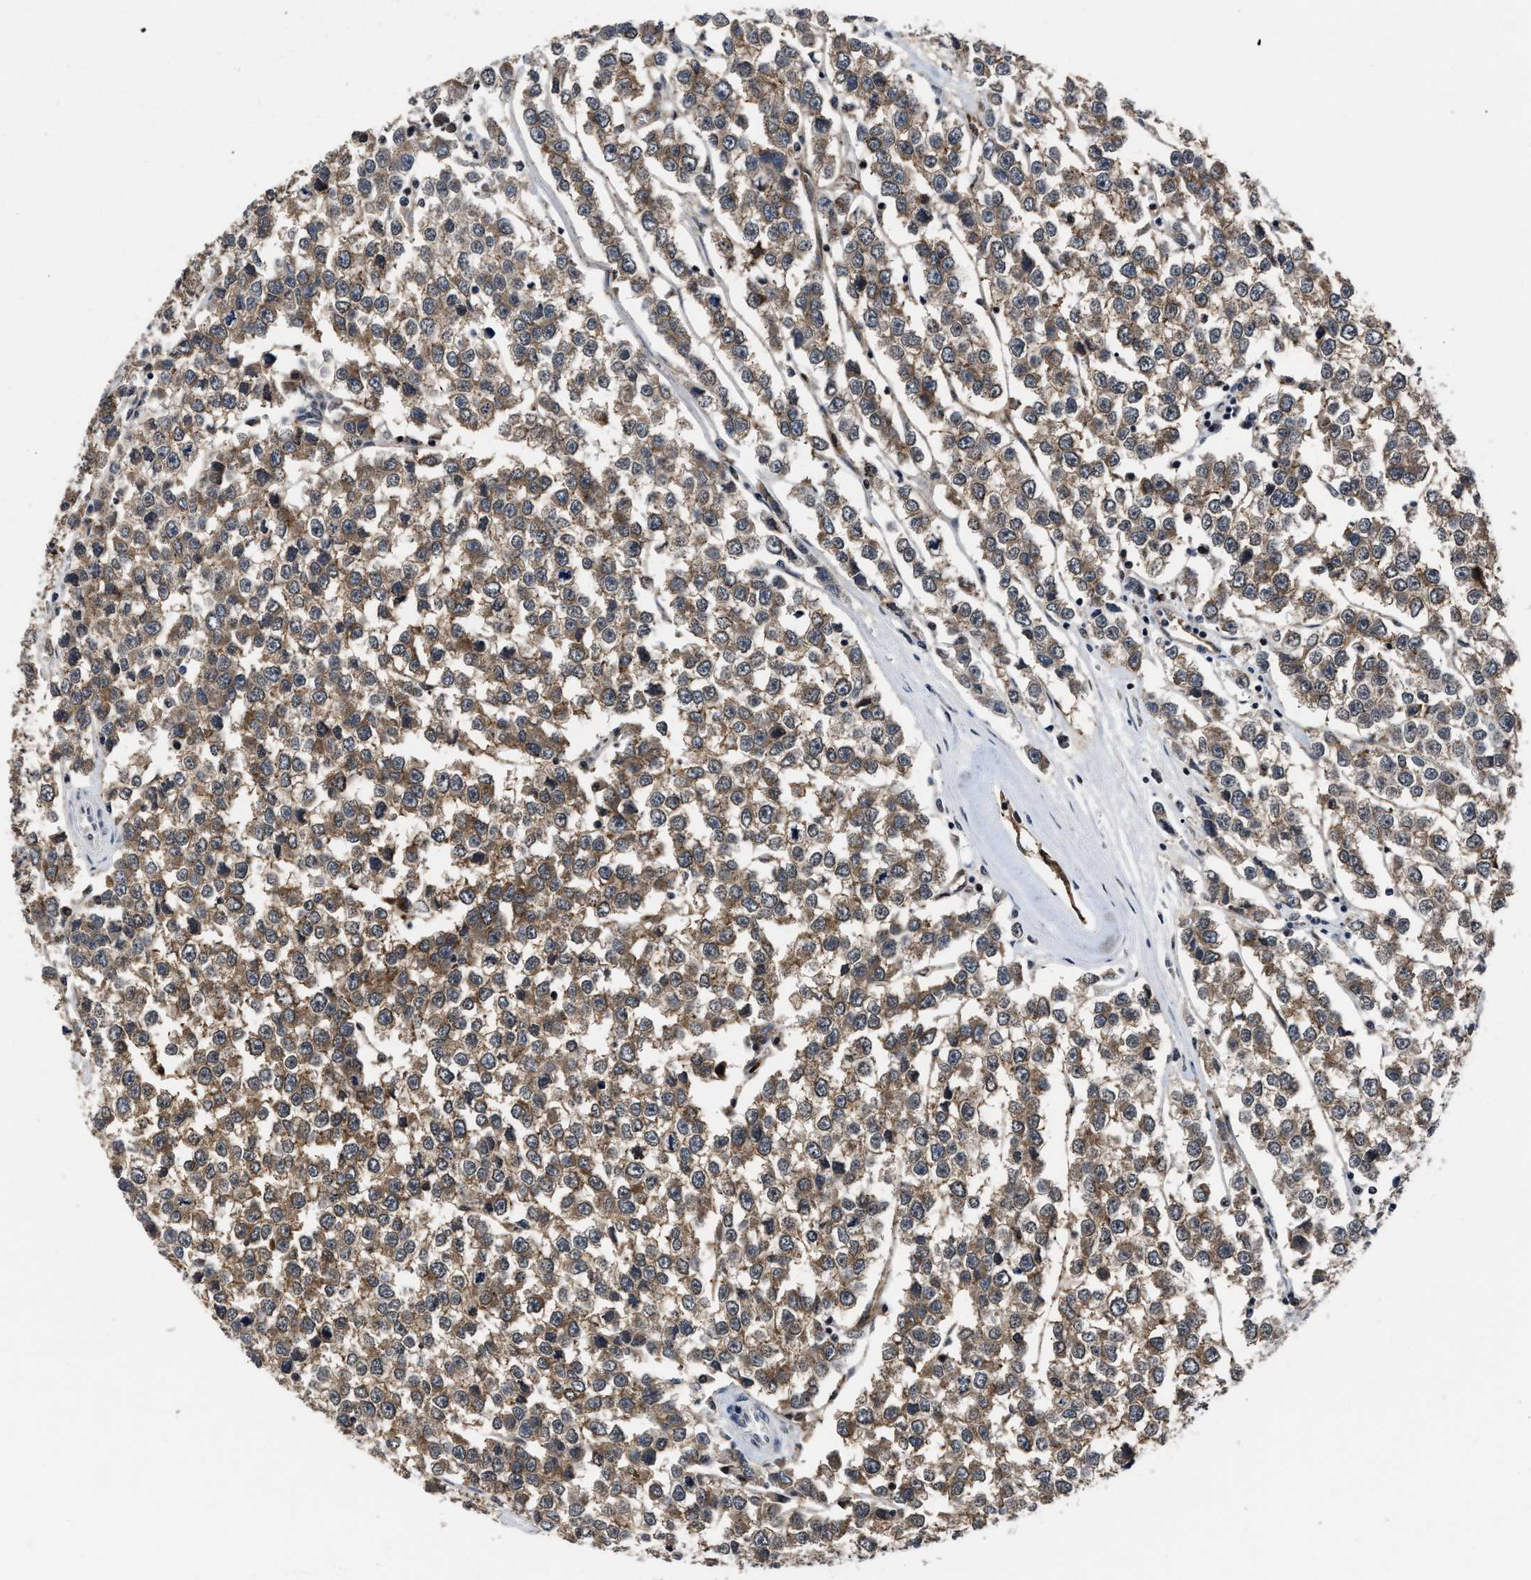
{"staining": {"intensity": "moderate", "quantity": ">75%", "location": "cytoplasmic/membranous"}, "tissue": "testis cancer", "cell_type": "Tumor cells", "image_type": "cancer", "snomed": [{"axis": "morphology", "description": "Seminoma, NOS"}, {"axis": "morphology", "description": "Carcinoma, Embryonal, NOS"}, {"axis": "topography", "description": "Testis"}], "caption": "Tumor cells show medium levels of moderate cytoplasmic/membranous positivity in about >75% of cells in human testis cancer (seminoma).", "gene": "MARCKSL1", "patient": {"sex": "male", "age": 52}}